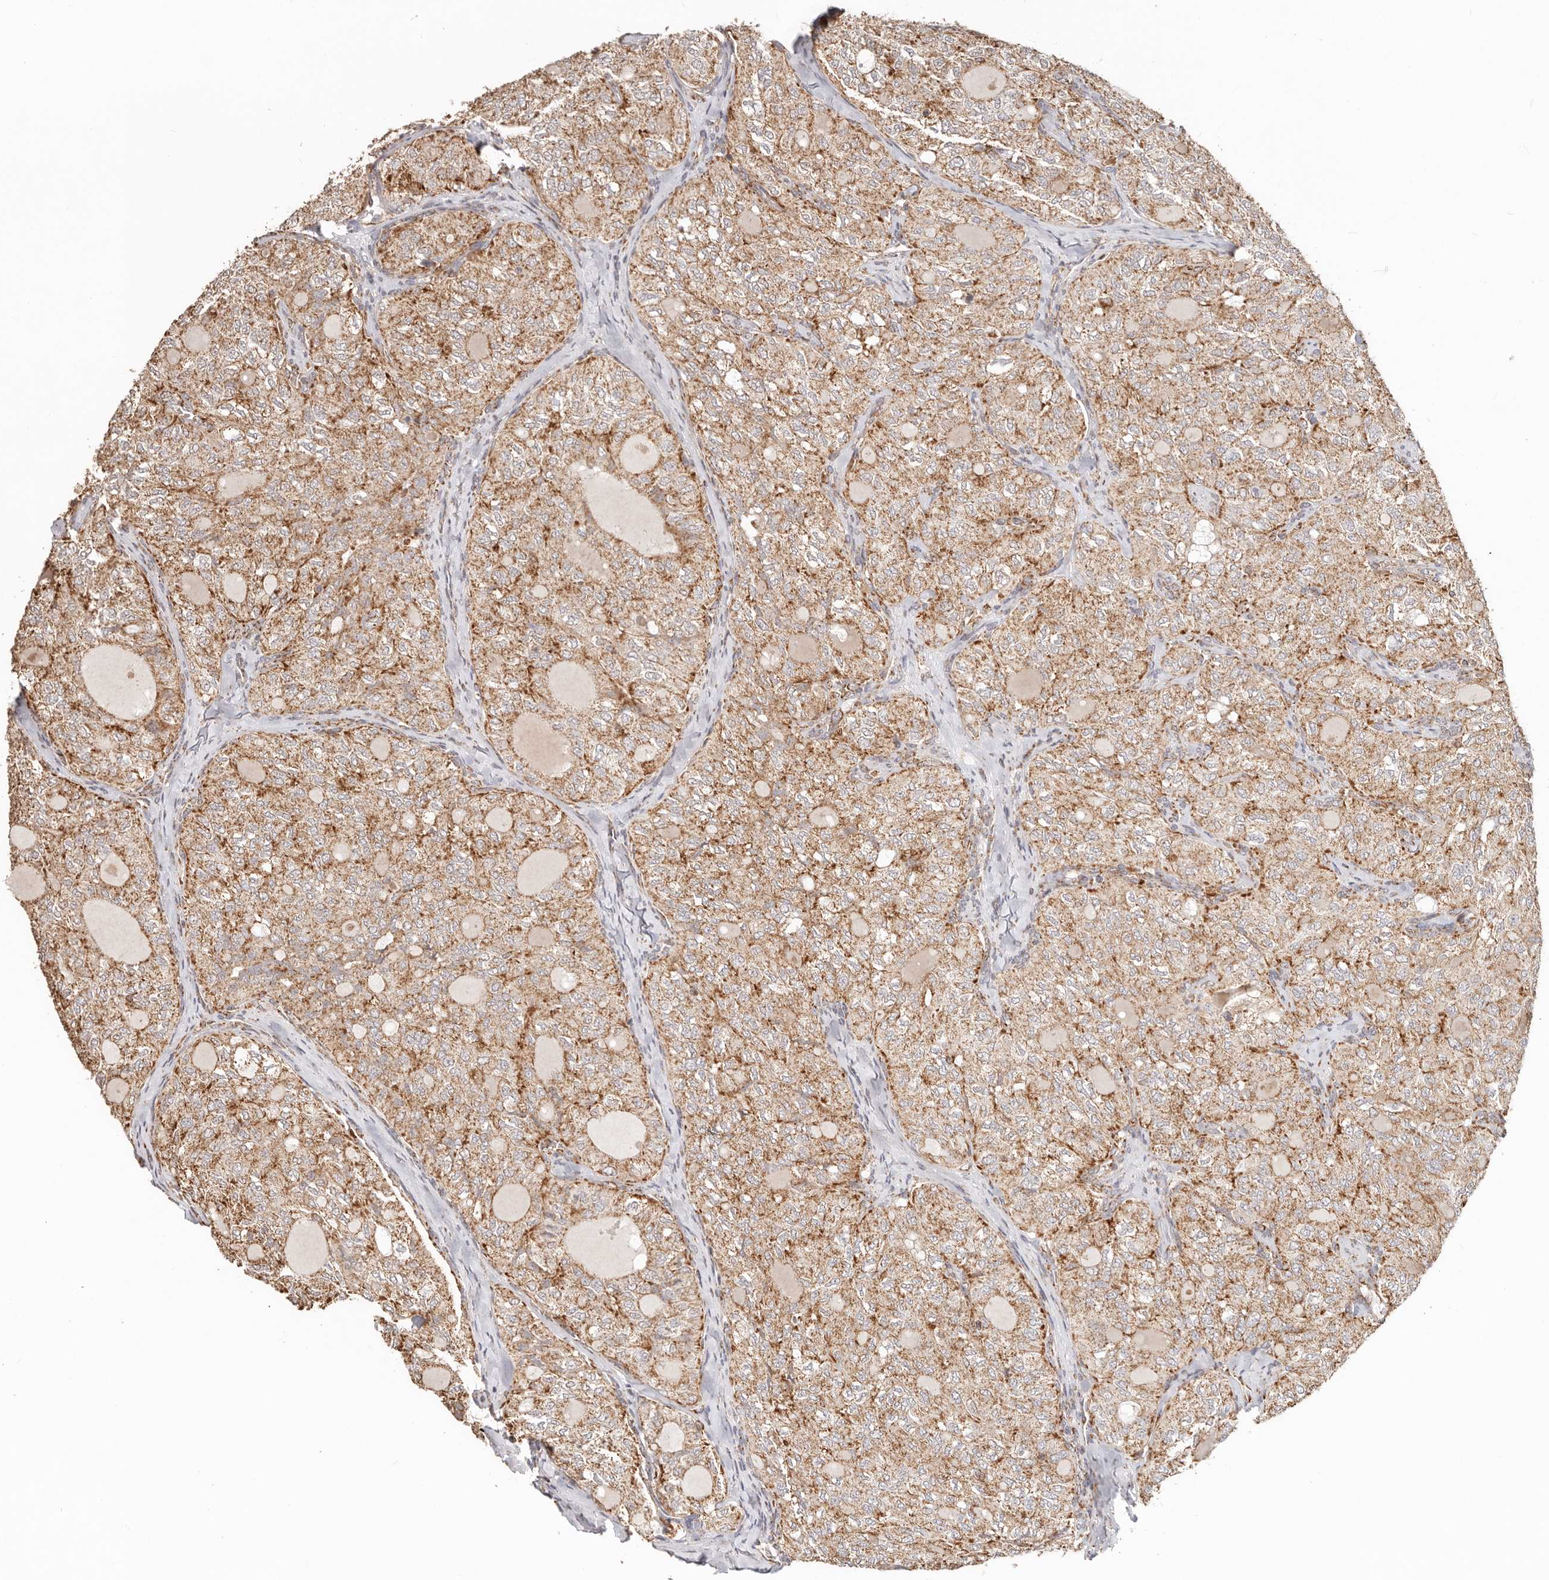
{"staining": {"intensity": "moderate", "quantity": ">75%", "location": "cytoplasmic/membranous"}, "tissue": "thyroid cancer", "cell_type": "Tumor cells", "image_type": "cancer", "snomed": [{"axis": "morphology", "description": "Follicular adenoma carcinoma, NOS"}, {"axis": "topography", "description": "Thyroid gland"}], "caption": "Human thyroid cancer (follicular adenoma carcinoma) stained with a protein marker exhibits moderate staining in tumor cells.", "gene": "NDUFB11", "patient": {"sex": "male", "age": 75}}